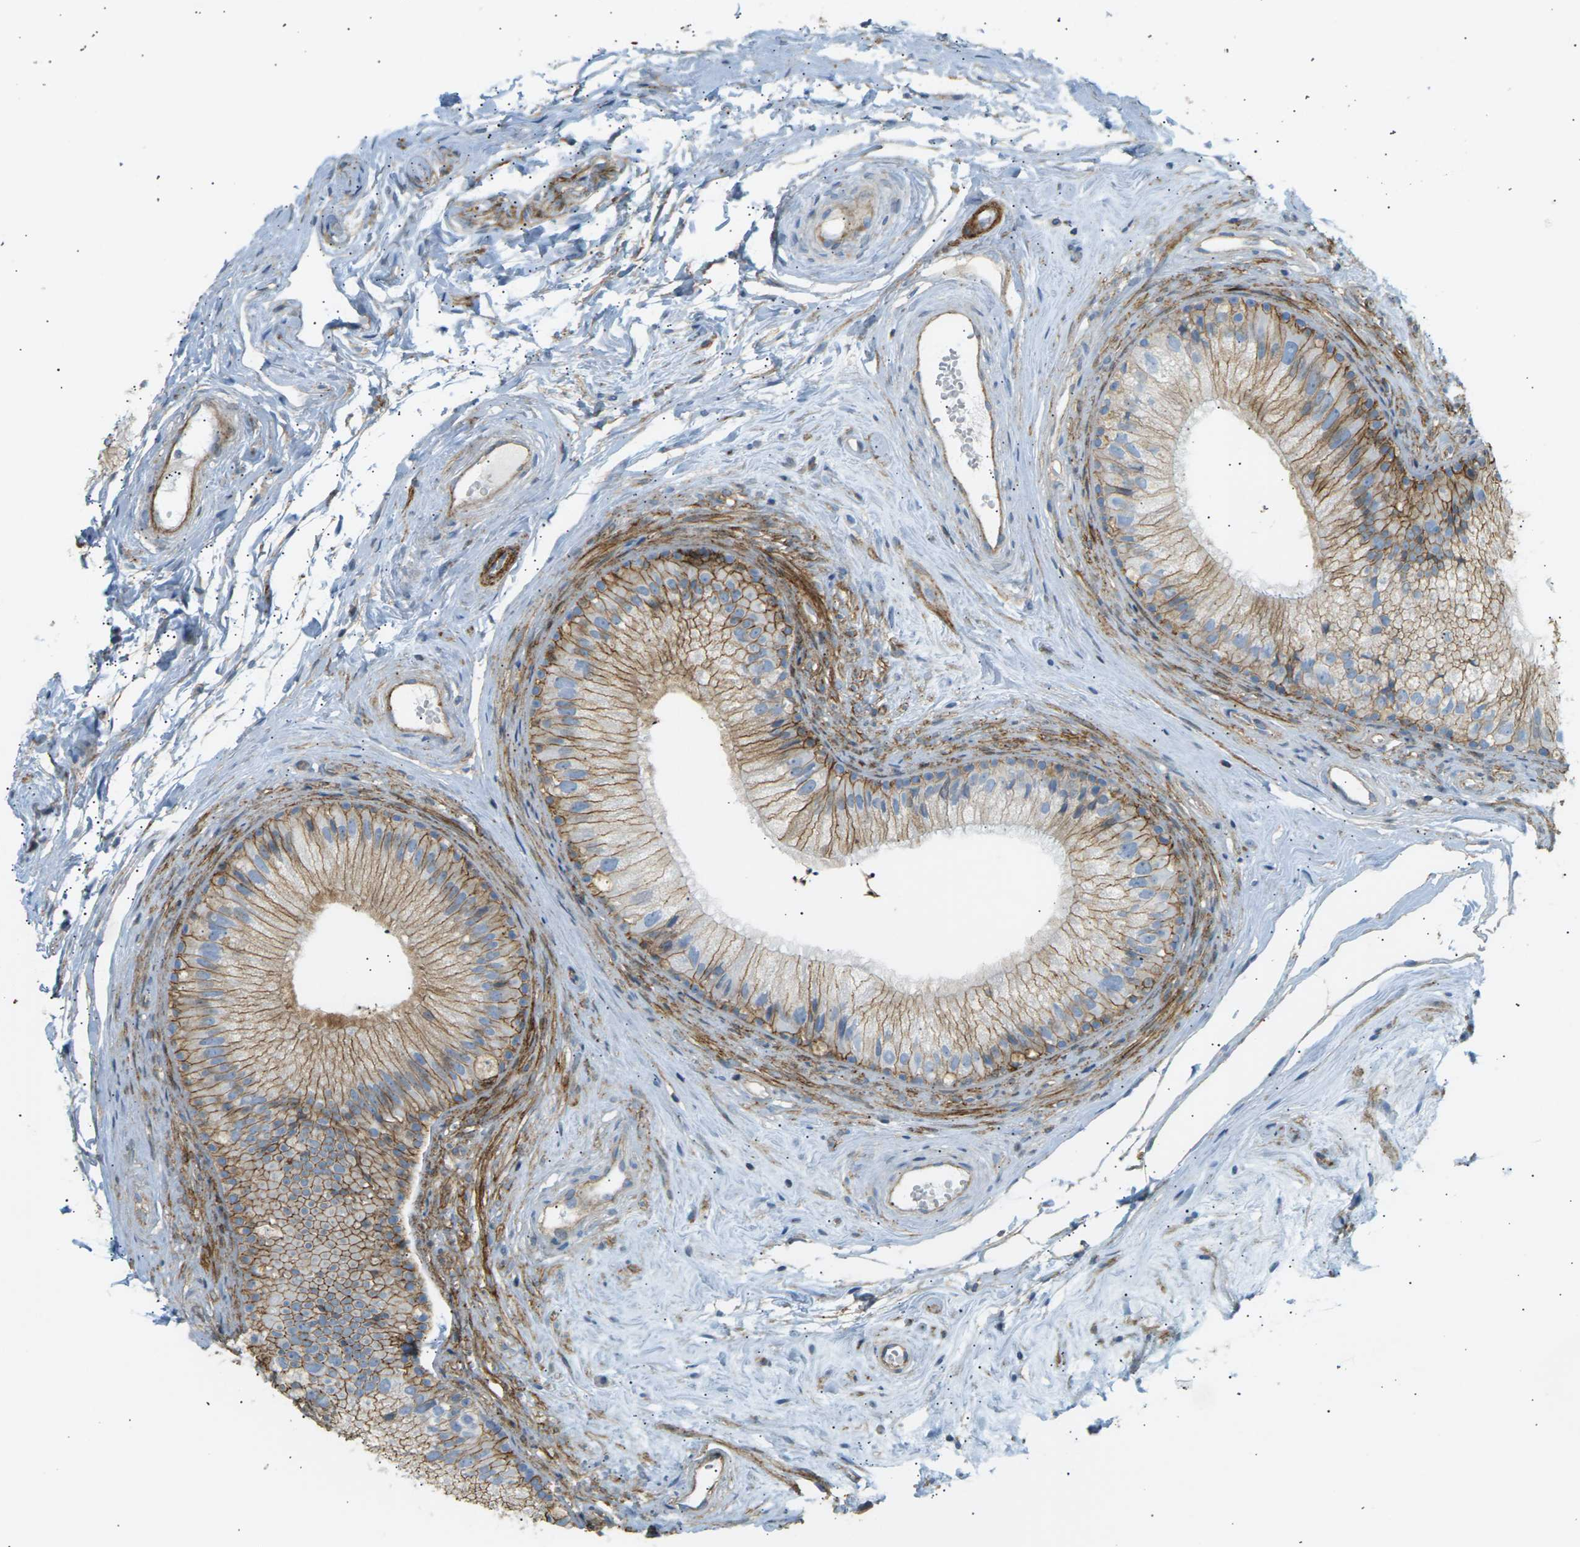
{"staining": {"intensity": "moderate", "quantity": "25%-75%", "location": "cytoplasmic/membranous"}, "tissue": "epididymis", "cell_type": "Glandular cells", "image_type": "normal", "snomed": [{"axis": "morphology", "description": "Normal tissue, NOS"}, {"axis": "topography", "description": "Epididymis"}], "caption": "A brown stain shows moderate cytoplasmic/membranous staining of a protein in glandular cells of benign epididymis. (DAB = brown stain, brightfield microscopy at high magnification).", "gene": "ATP2B4", "patient": {"sex": "male", "age": 56}}